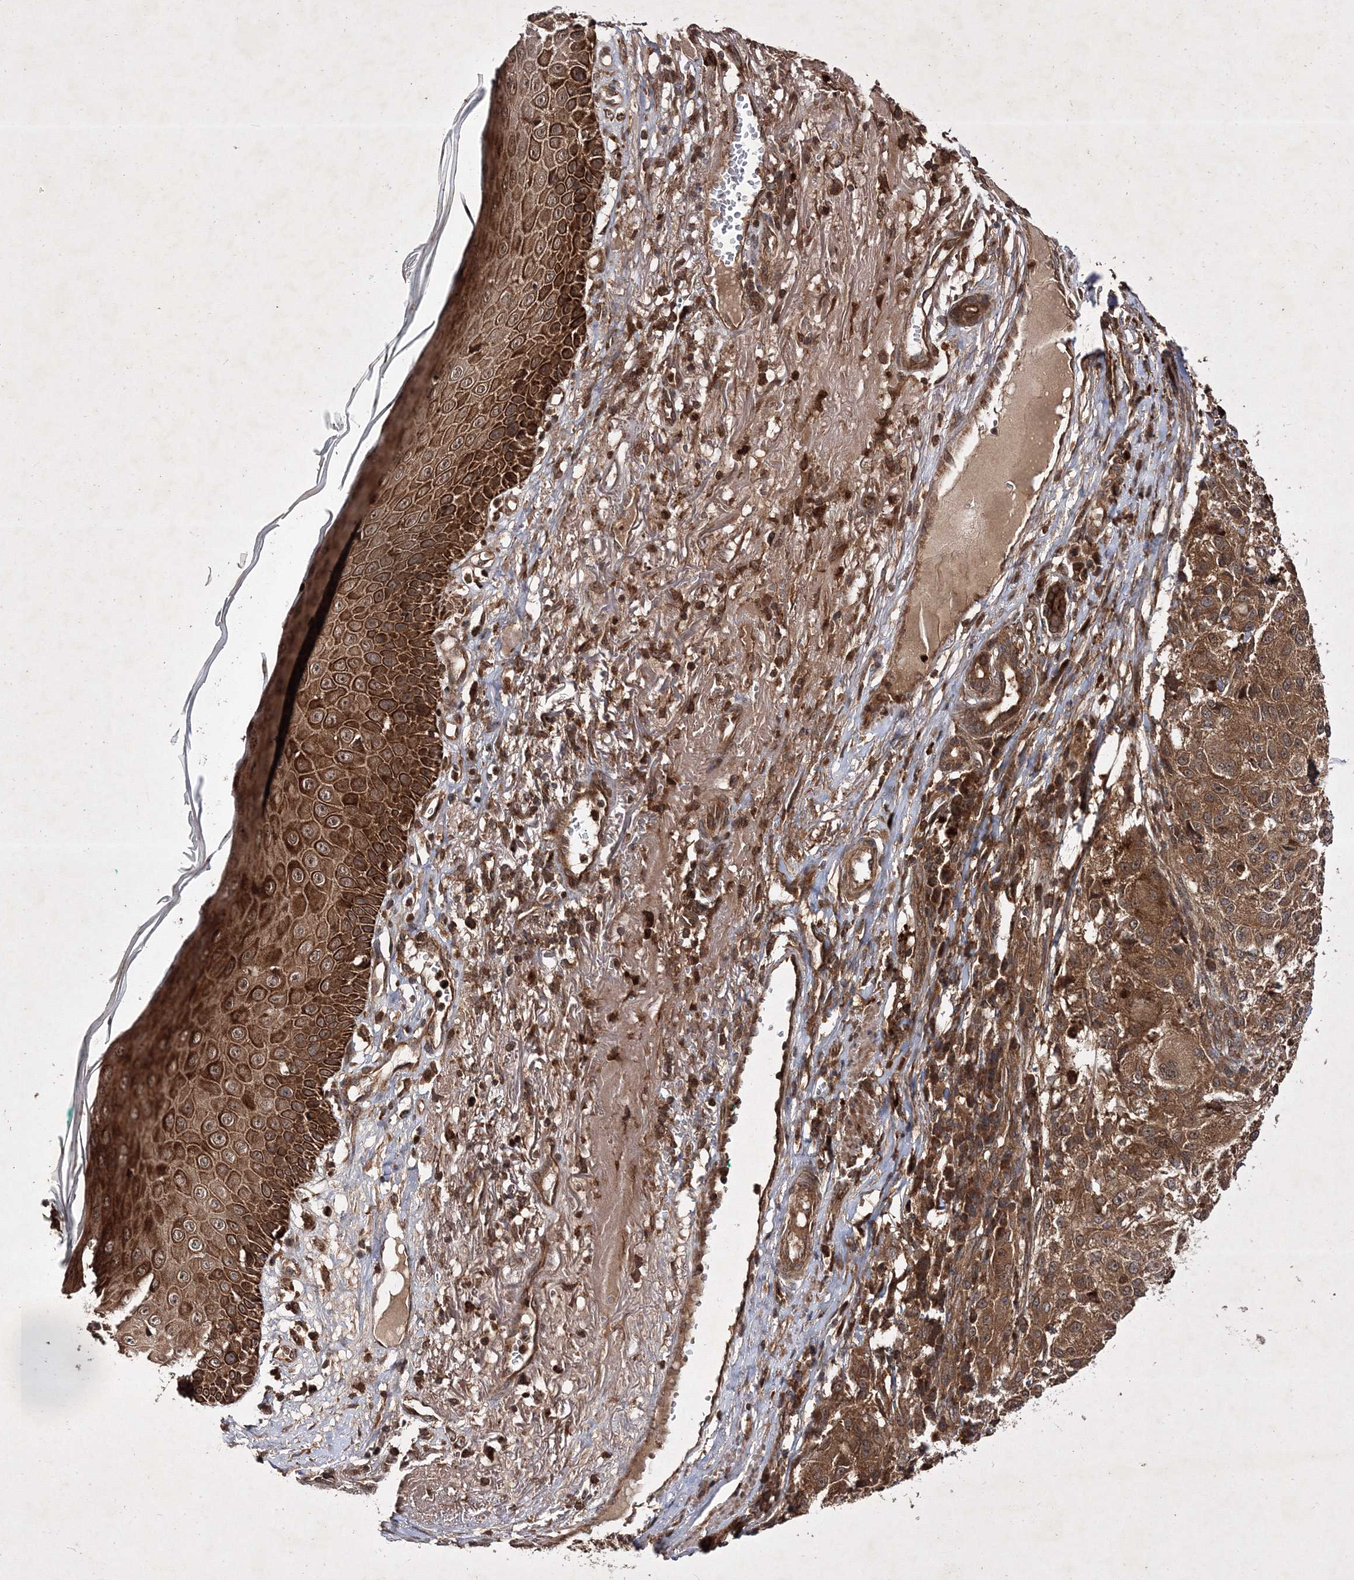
{"staining": {"intensity": "moderate", "quantity": ">75%", "location": "cytoplasmic/membranous"}, "tissue": "melanoma", "cell_type": "Tumor cells", "image_type": "cancer", "snomed": [{"axis": "morphology", "description": "Necrosis, NOS"}, {"axis": "morphology", "description": "Malignant melanoma, NOS"}, {"axis": "topography", "description": "Skin"}], "caption": "A medium amount of moderate cytoplasmic/membranous expression is appreciated in about >75% of tumor cells in melanoma tissue. Nuclei are stained in blue.", "gene": "DNAJC13", "patient": {"sex": "female", "age": 87}}